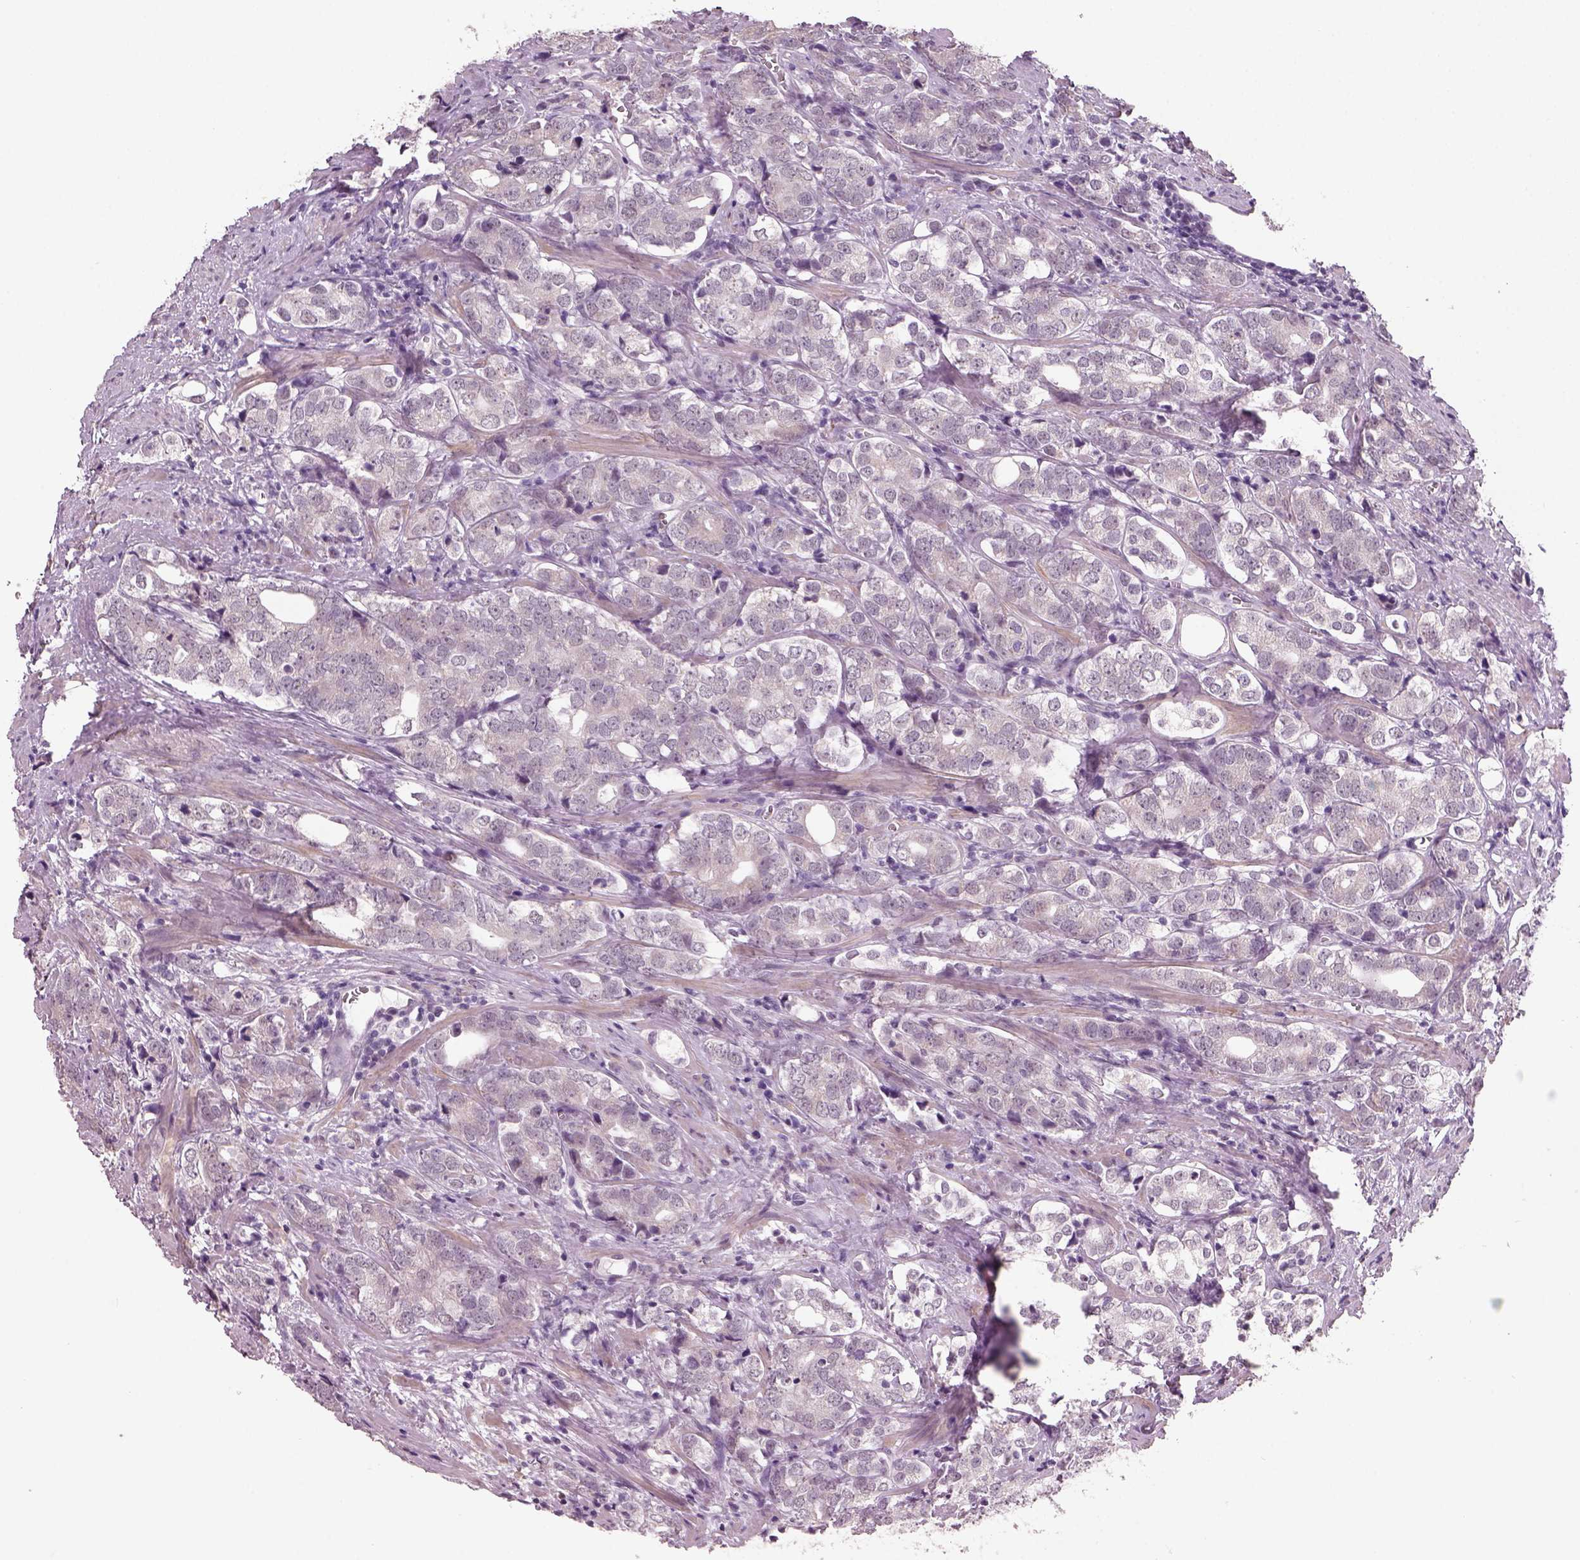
{"staining": {"intensity": "negative", "quantity": "none", "location": "none"}, "tissue": "prostate cancer", "cell_type": "Tumor cells", "image_type": "cancer", "snomed": [{"axis": "morphology", "description": "Adenocarcinoma, NOS"}, {"axis": "topography", "description": "Prostate and seminal vesicle, NOS"}], "caption": "This is a image of immunohistochemistry staining of prostate cancer (adenocarcinoma), which shows no positivity in tumor cells.", "gene": "NAT8", "patient": {"sex": "male", "age": 63}}